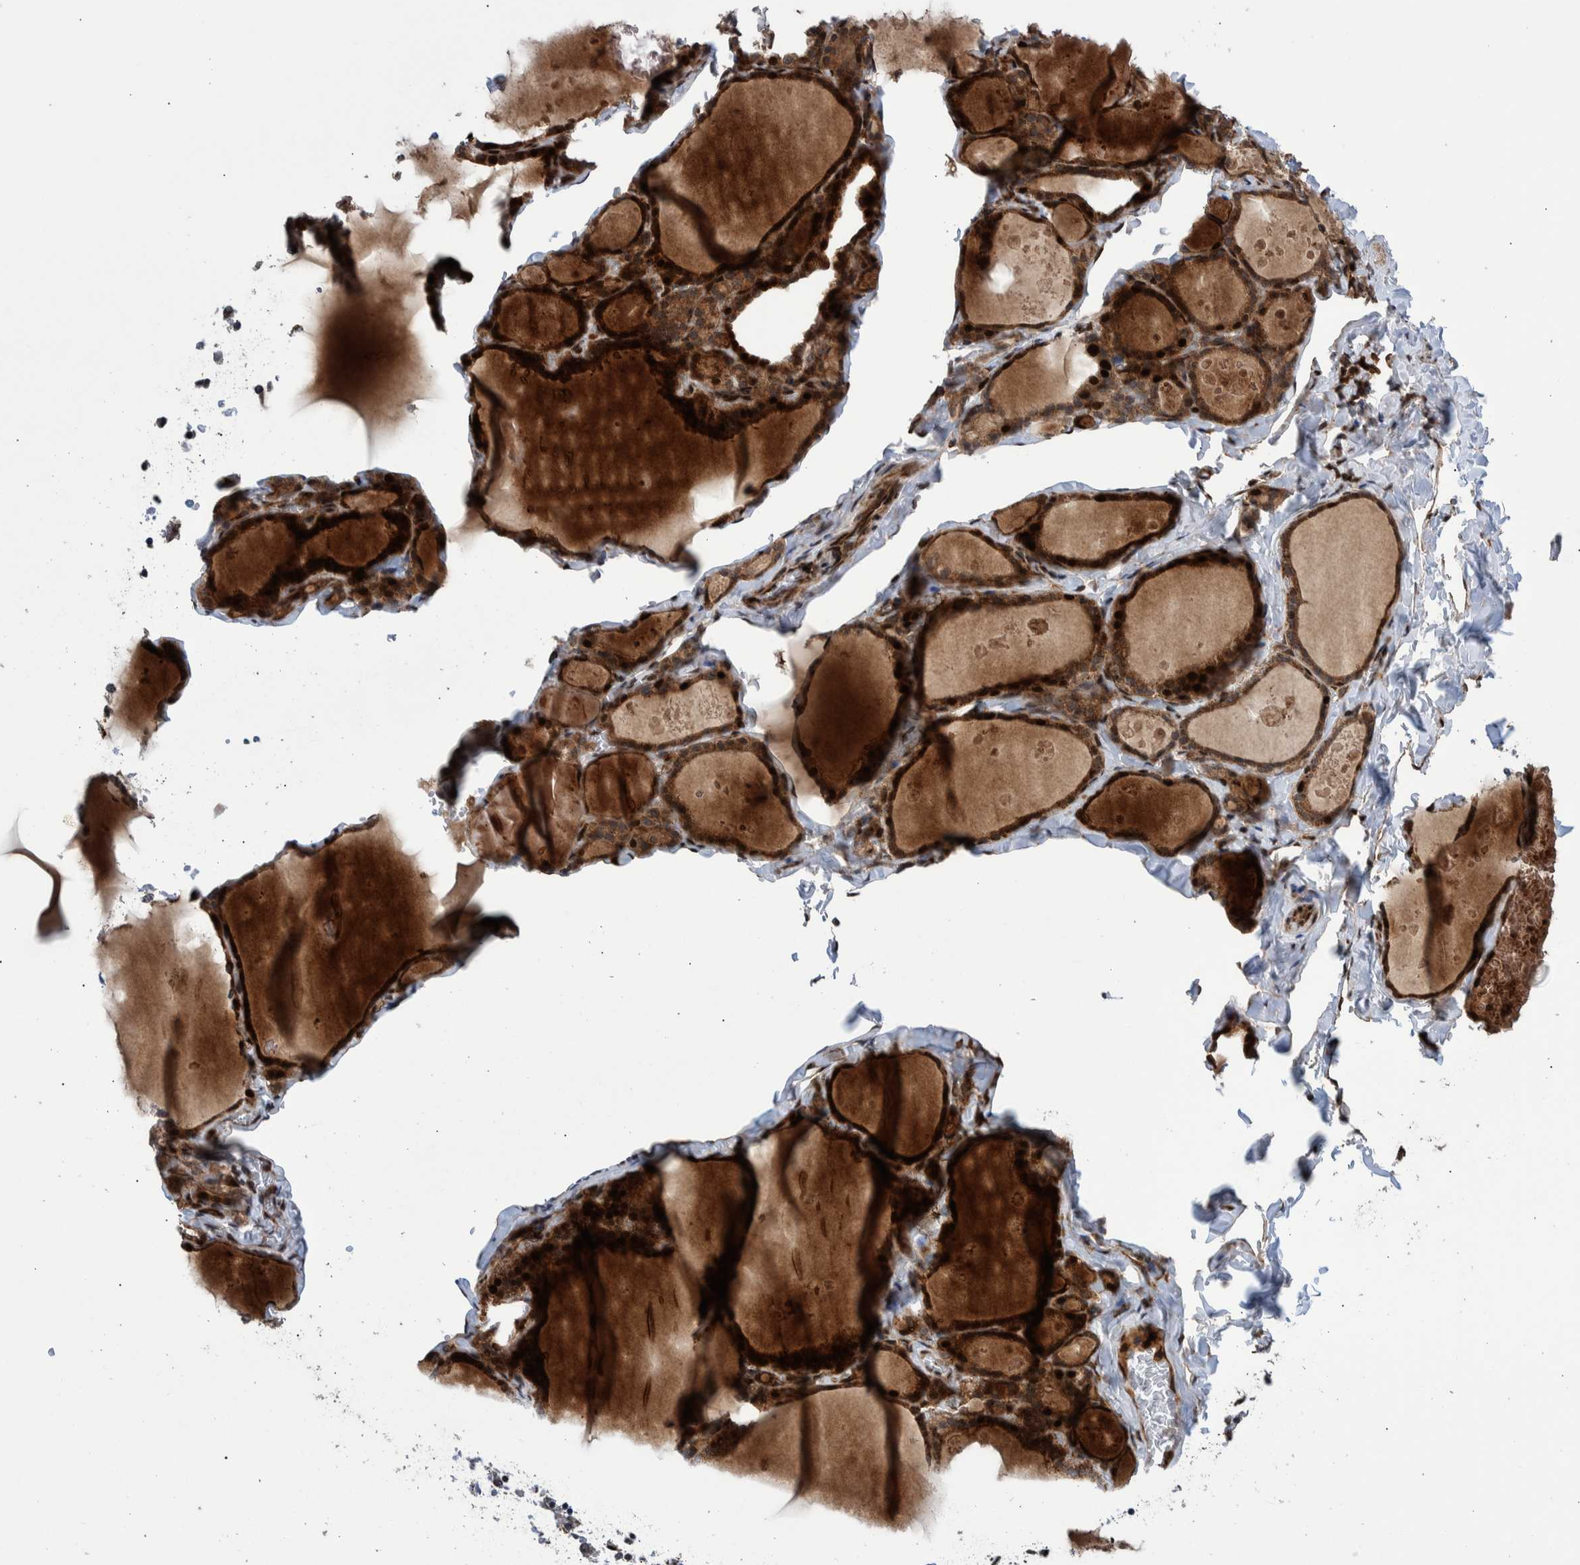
{"staining": {"intensity": "strong", "quantity": ">75%", "location": "cytoplasmic/membranous,nuclear"}, "tissue": "thyroid gland", "cell_type": "Glandular cells", "image_type": "normal", "snomed": [{"axis": "morphology", "description": "Normal tissue, NOS"}, {"axis": "topography", "description": "Thyroid gland"}], "caption": "Strong cytoplasmic/membranous,nuclear expression for a protein is identified in approximately >75% of glandular cells of unremarkable thyroid gland using immunohistochemistry (IHC).", "gene": "SHISA6", "patient": {"sex": "male", "age": 56}}